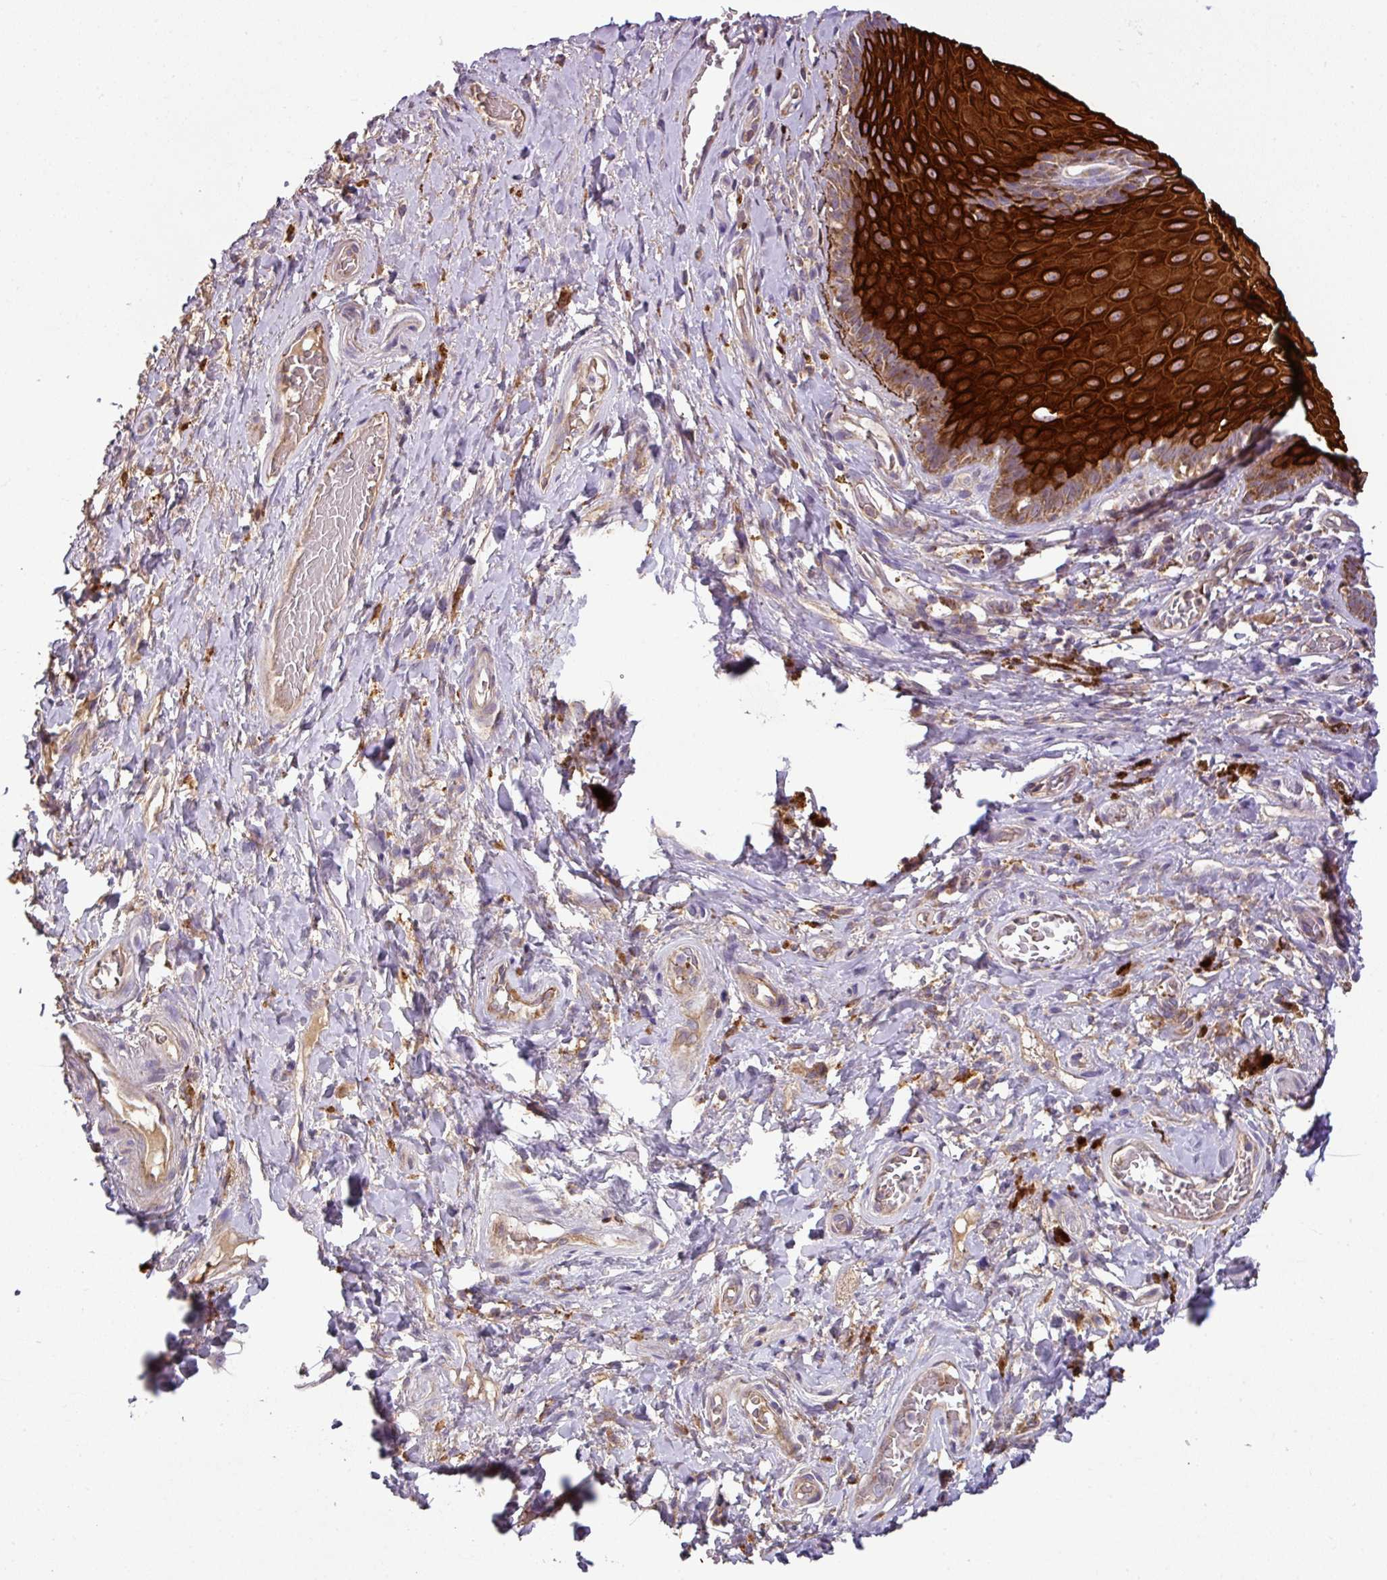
{"staining": {"intensity": "strong", "quantity": ">75%", "location": "cytoplasmic/membranous"}, "tissue": "skin", "cell_type": "Epidermal cells", "image_type": "normal", "snomed": [{"axis": "morphology", "description": "Normal tissue, NOS"}, {"axis": "topography", "description": "Anal"}, {"axis": "topography", "description": "Peripheral nerve tissue"}], "caption": "Immunohistochemistry (IHC) (DAB (3,3'-diaminobenzidine)) staining of benign skin reveals strong cytoplasmic/membranous protein positivity in approximately >75% of epidermal cells.", "gene": "ZNF513", "patient": {"sex": "male", "age": 53}}